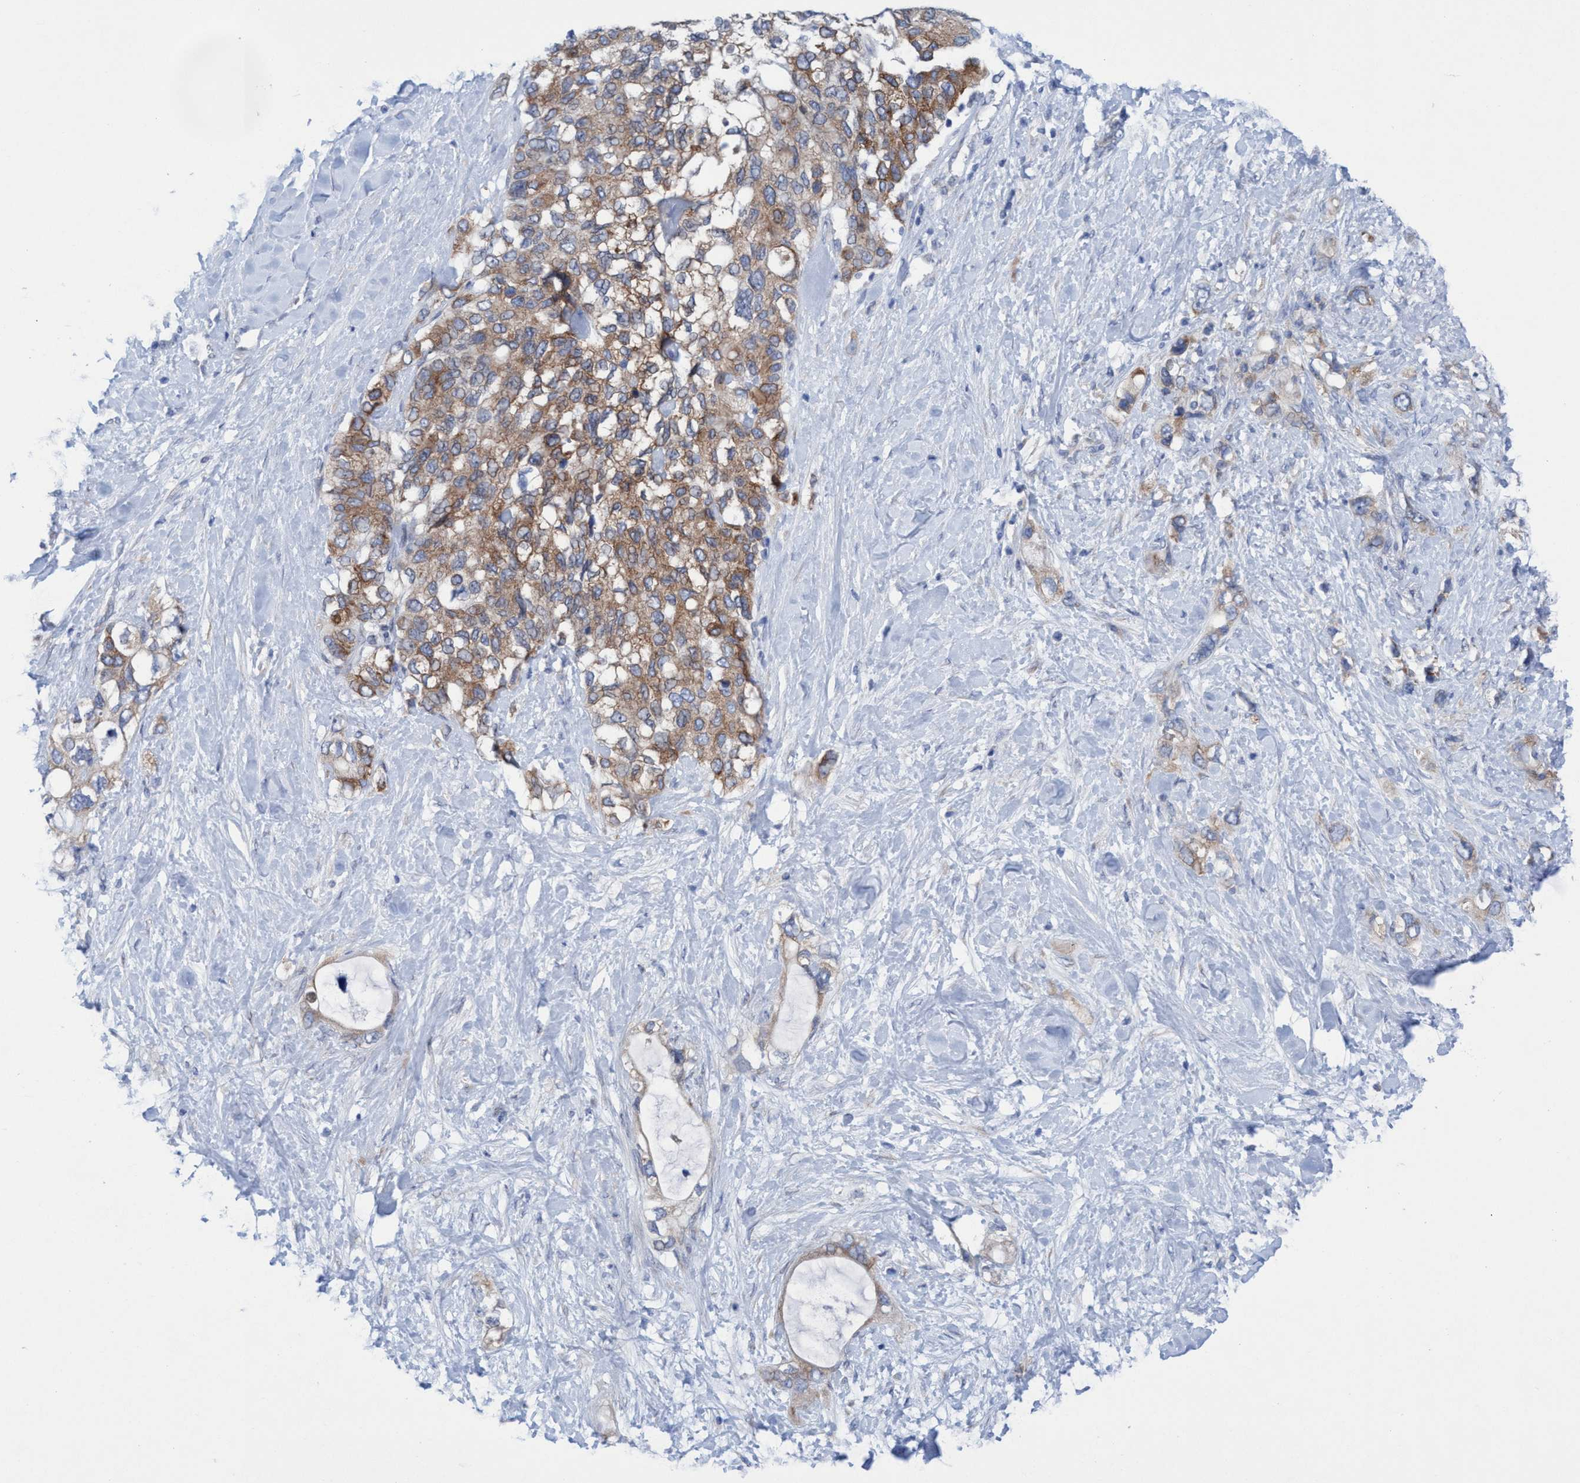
{"staining": {"intensity": "moderate", "quantity": ">75%", "location": "cytoplasmic/membranous"}, "tissue": "pancreatic cancer", "cell_type": "Tumor cells", "image_type": "cancer", "snomed": [{"axis": "morphology", "description": "Adenocarcinoma, NOS"}, {"axis": "topography", "description": "Pancreas"}], "caption": "Tumor cells display medium levels of moderate cytoplasmic/membranous positivity in about >75% of cells in pancreatic cancer.", "gene": "RSAD1", "patient": {"sex": "female", "age": 56}}